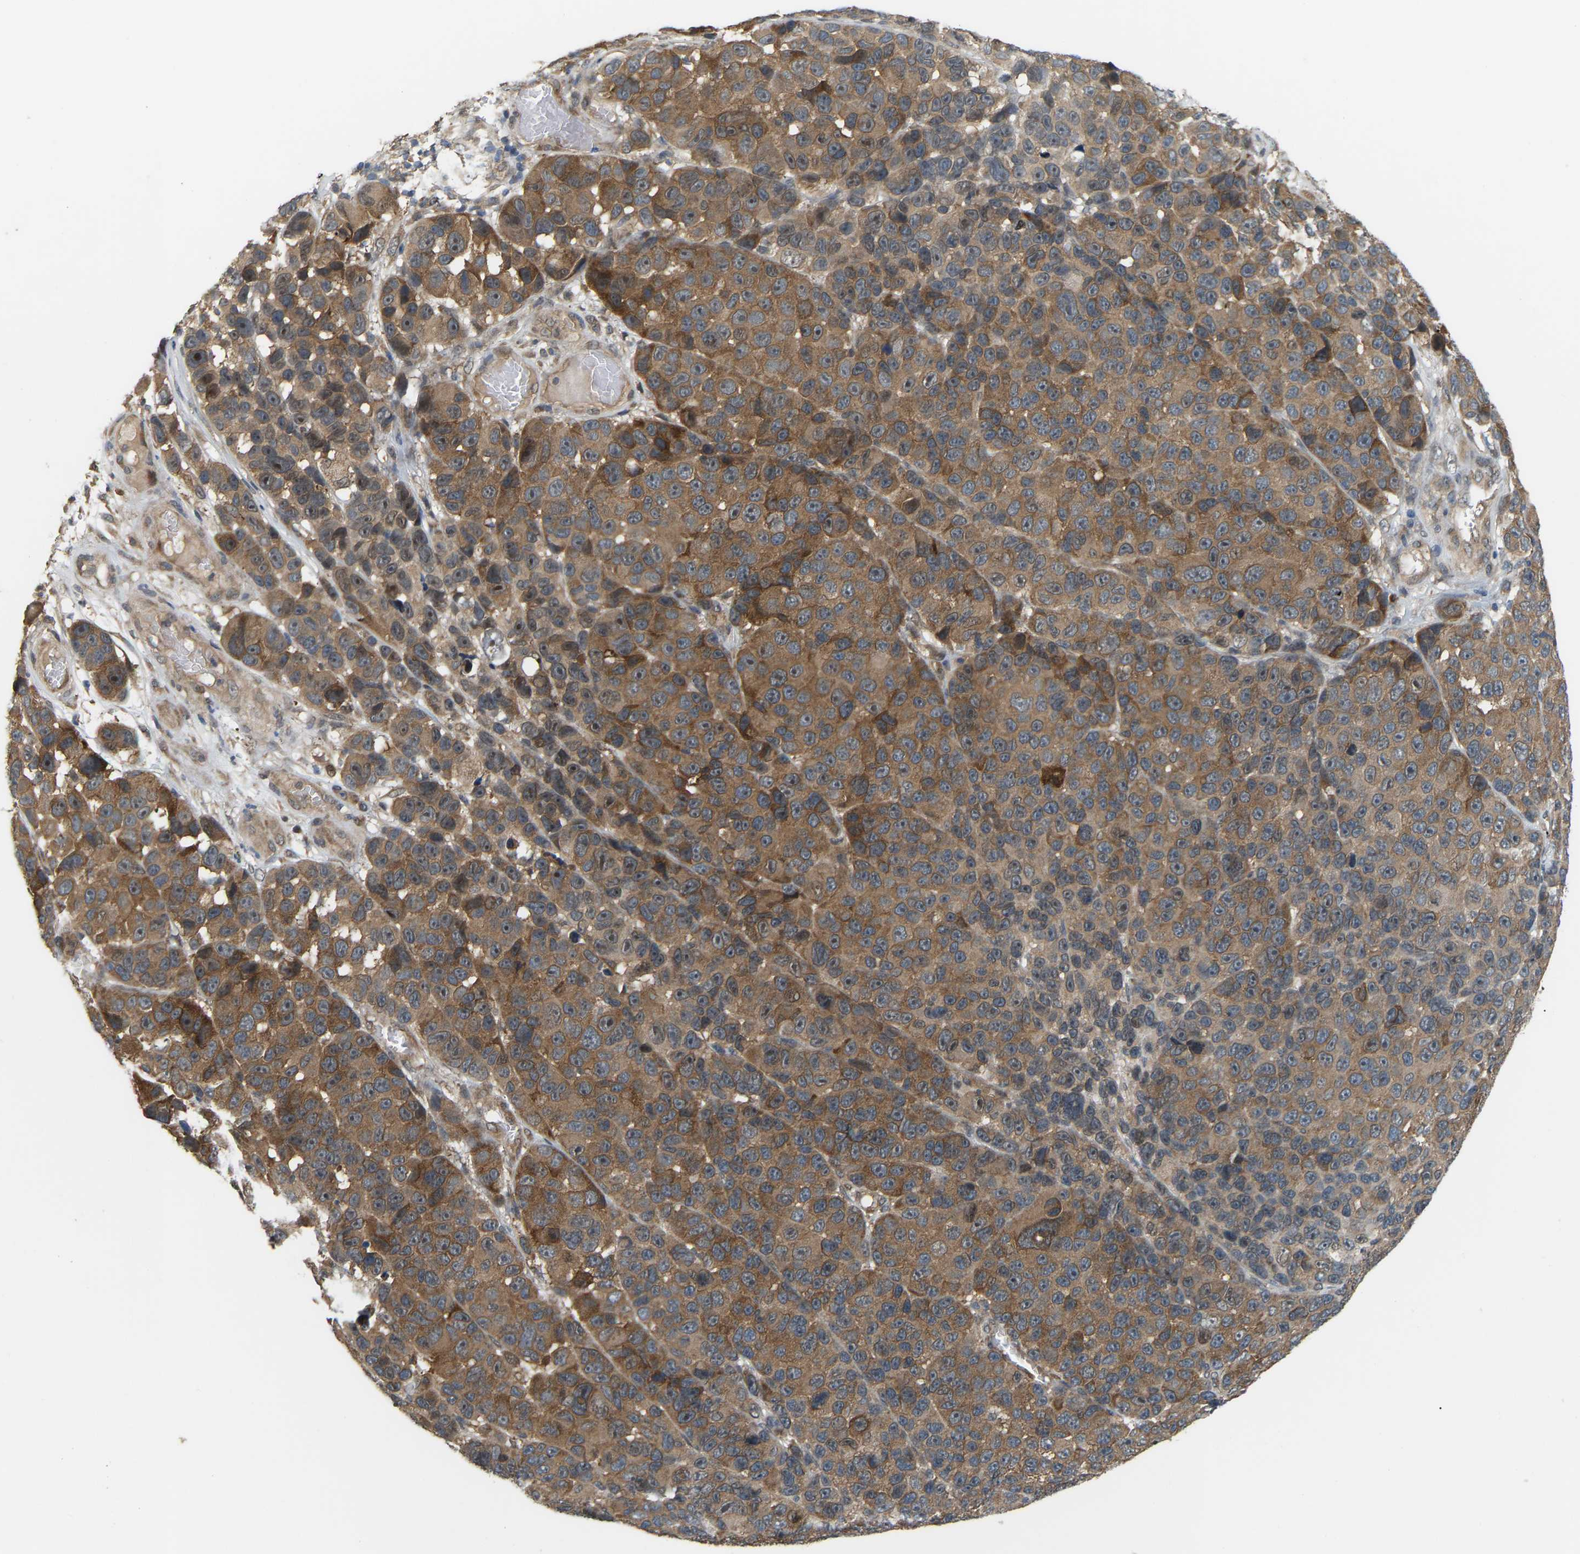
{"staining": {"intensity": "moderate", "quantity": ">75%", "location": "cytoplasmic/membranous"}, "tissue": "melanoma", "cell_type": "Tumor cells", "image_type": "cancer", "snomed": [{"axis": "morphology", "description": "Malignant melanoma, NOS"}, {"axis": "topography", "description": "Skin"}], "caption": "High-magnification brightfield microscopy of malignant melanoma stained with DAB (3,3'-diaminobenzidine) (brown) and counterstained with hematoxylin (blue). tumor cells exhibit moderate cytoplasmic/membranous expression is identified in approximately>75% of cells.", "gene": "CROT", "patient": {"sex": "male", "age": 53}}